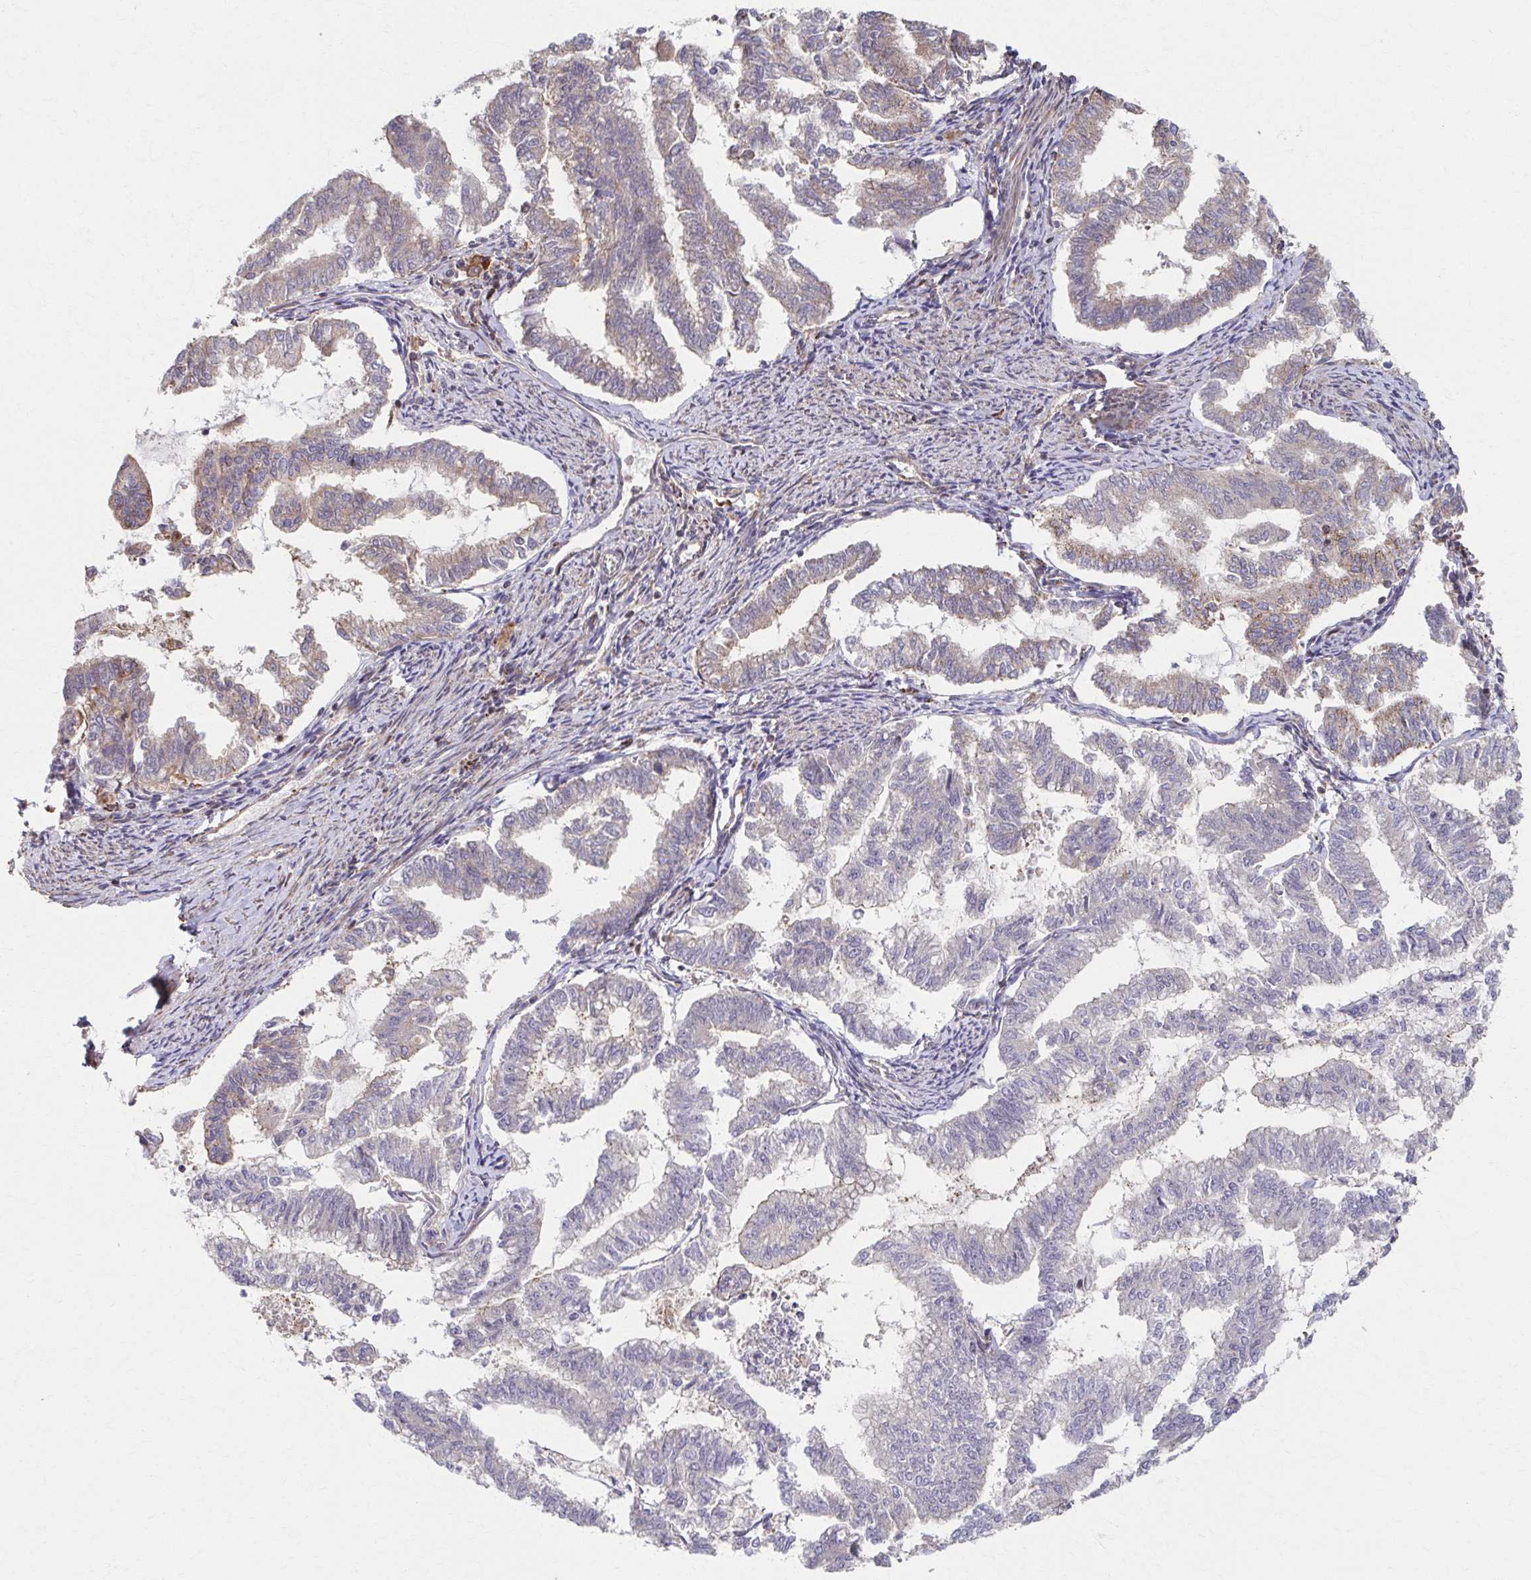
{"staining": {"intensity": "weak", "quantity": "25%-75%", "location": "cytoplasmic/membranous"}, "tissue": "endometrial cancer", "cell_type": "Tumor cells", "image_type": "cancer", "snomed": [{"axis": "morphology", "description": "Adenocarcinoma, NOS"}, {"axis": "topography", "description": "Endometrium"}], "caption": "The immunohistochemical stain labels weak cytoplasmic/membranous staining in tumor cells of adenocarcinoma (endometrial) tissue.", "gene": "KLHL34", "patient": {"sex": "female", "age": 79}}